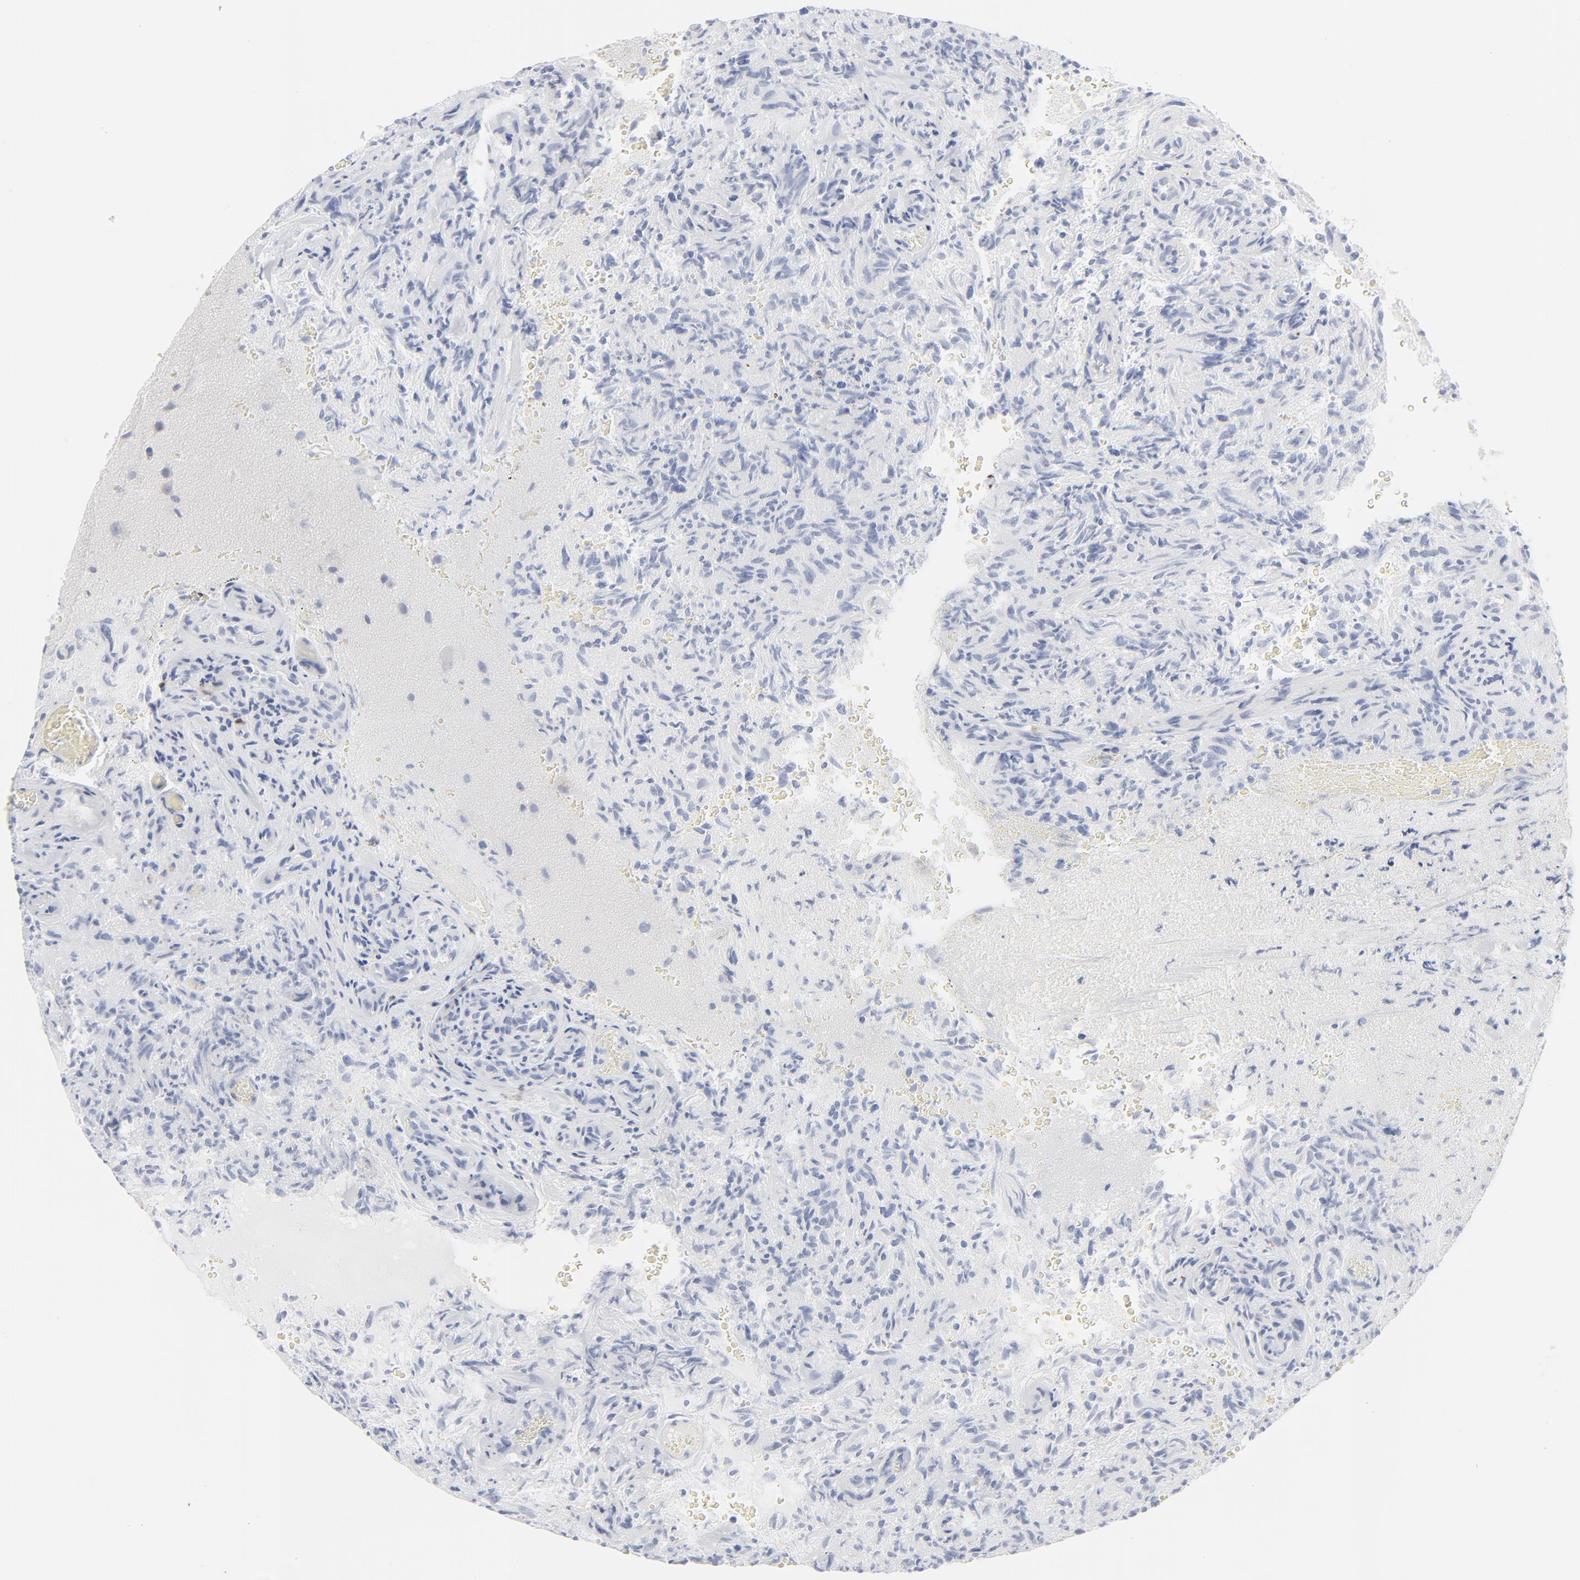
{"staining": {"intensity": "negative", "quantity": "none", "location": "none"}, "tissue": "glioma", "cell_type": "Tumor cells", "image_type": "cancer", "snomed": [{"axis": "morphology", "description": "Normal tissue, NOS"}, {"axis": "morphology", "description": "Glioma, malignant, High grade"}, {"axis": "topography", "description": "Cerebral cortex"}], "caption": "IHC of glioma demonstrates no positivity in tumor cells.", "gene": "CCR7", "patient": {"sex": "male", "age": 75}}